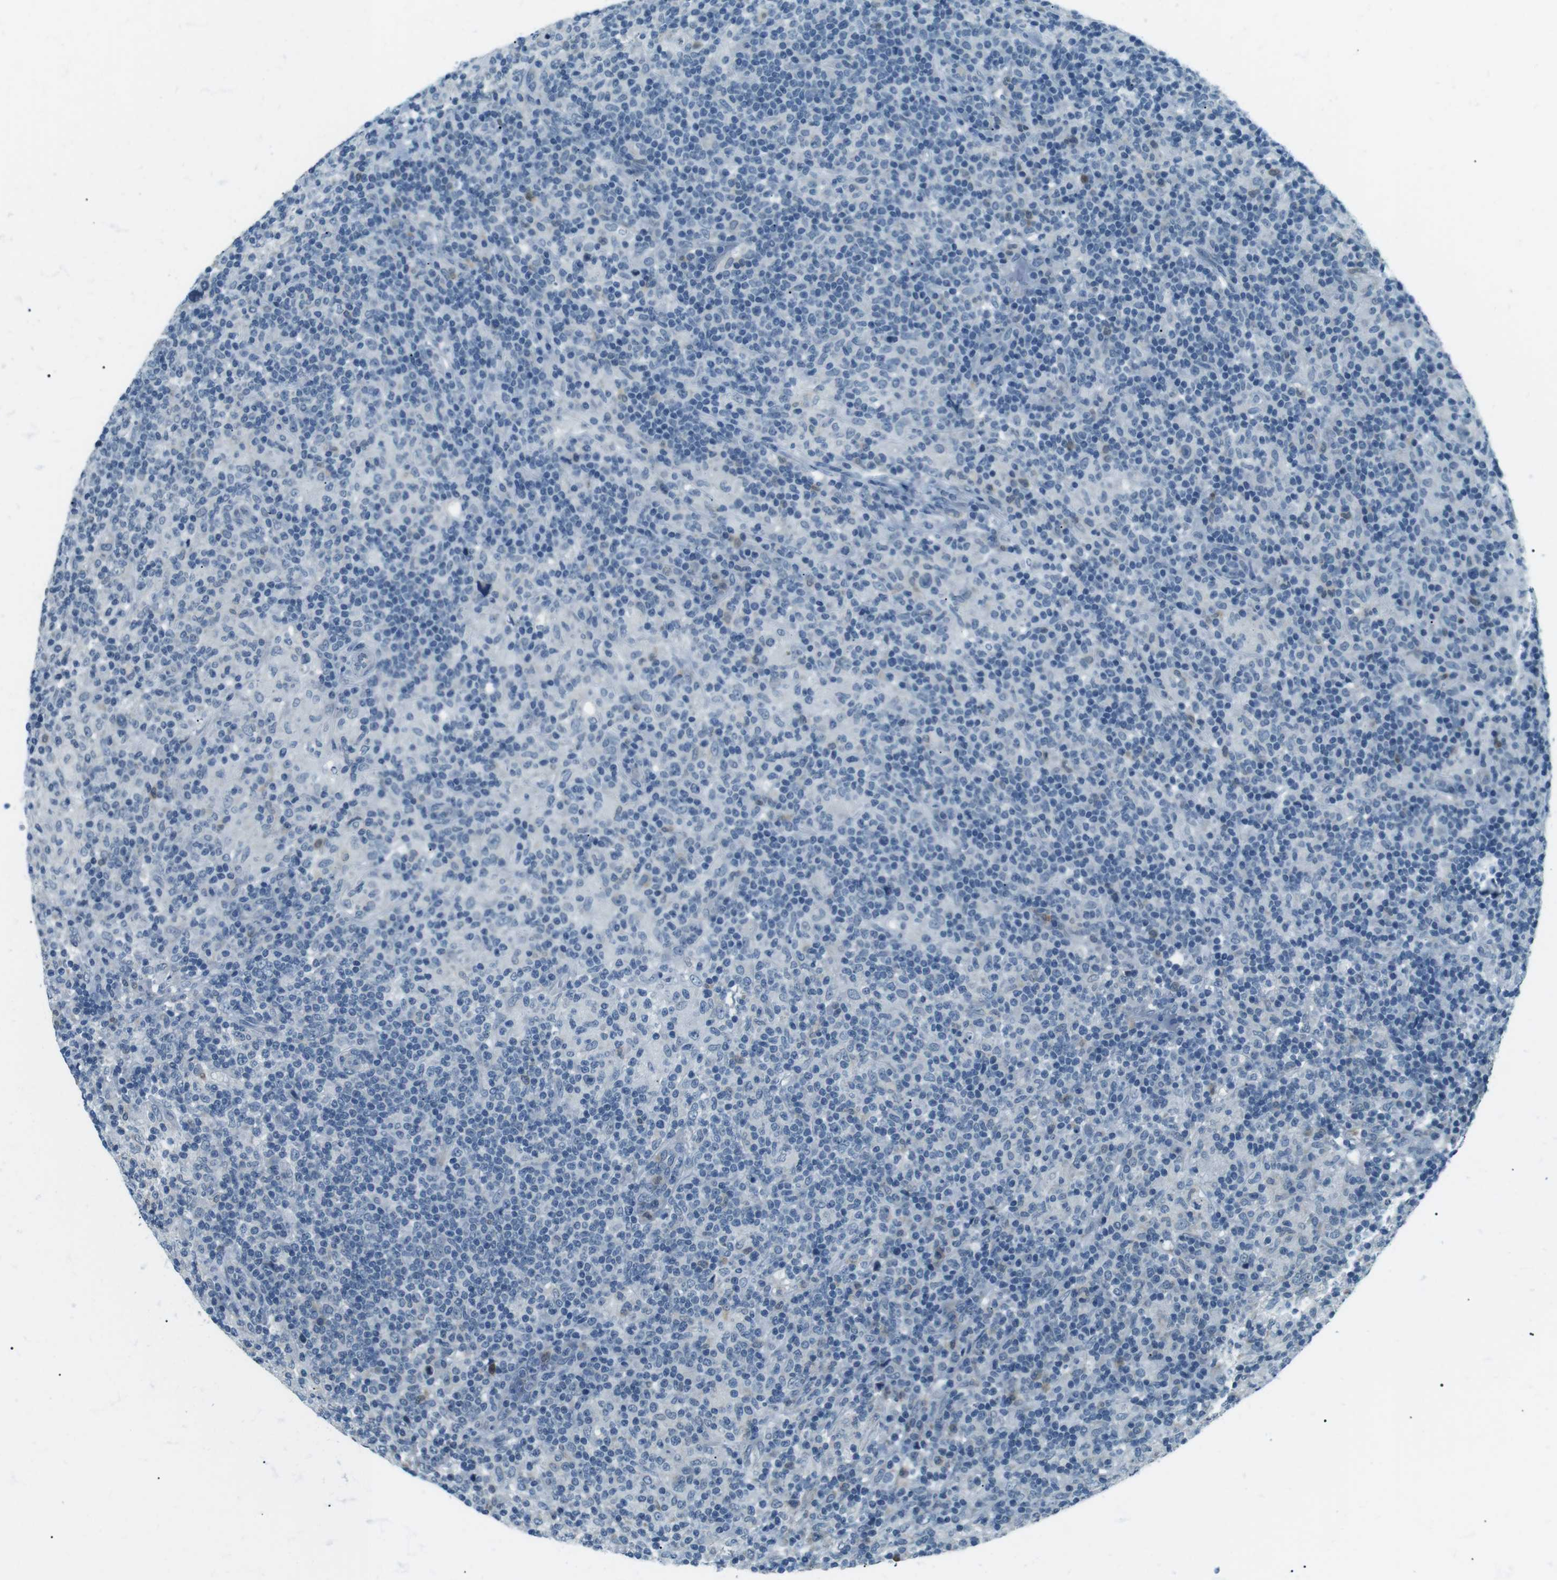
{"staining": {"intensity": "negative", "quantity": "none", "location": "none"}, "tissue": "lymphoma", "cell_type": "Tumor cells", "image_type": "cancer", "snomed": [{"axis": "morphology", "description": "Hodgkin's disease, NOS"}, {"axis": "topography", "description": "Lymph node"}], "caption": "This is a photomicrograph of immunohistochemistry (IHC) staining of lymphoma, which shows no staining in tumor cells.", "gene": "SERPINB2", "patient": {"sex": "male", "age": 70}}